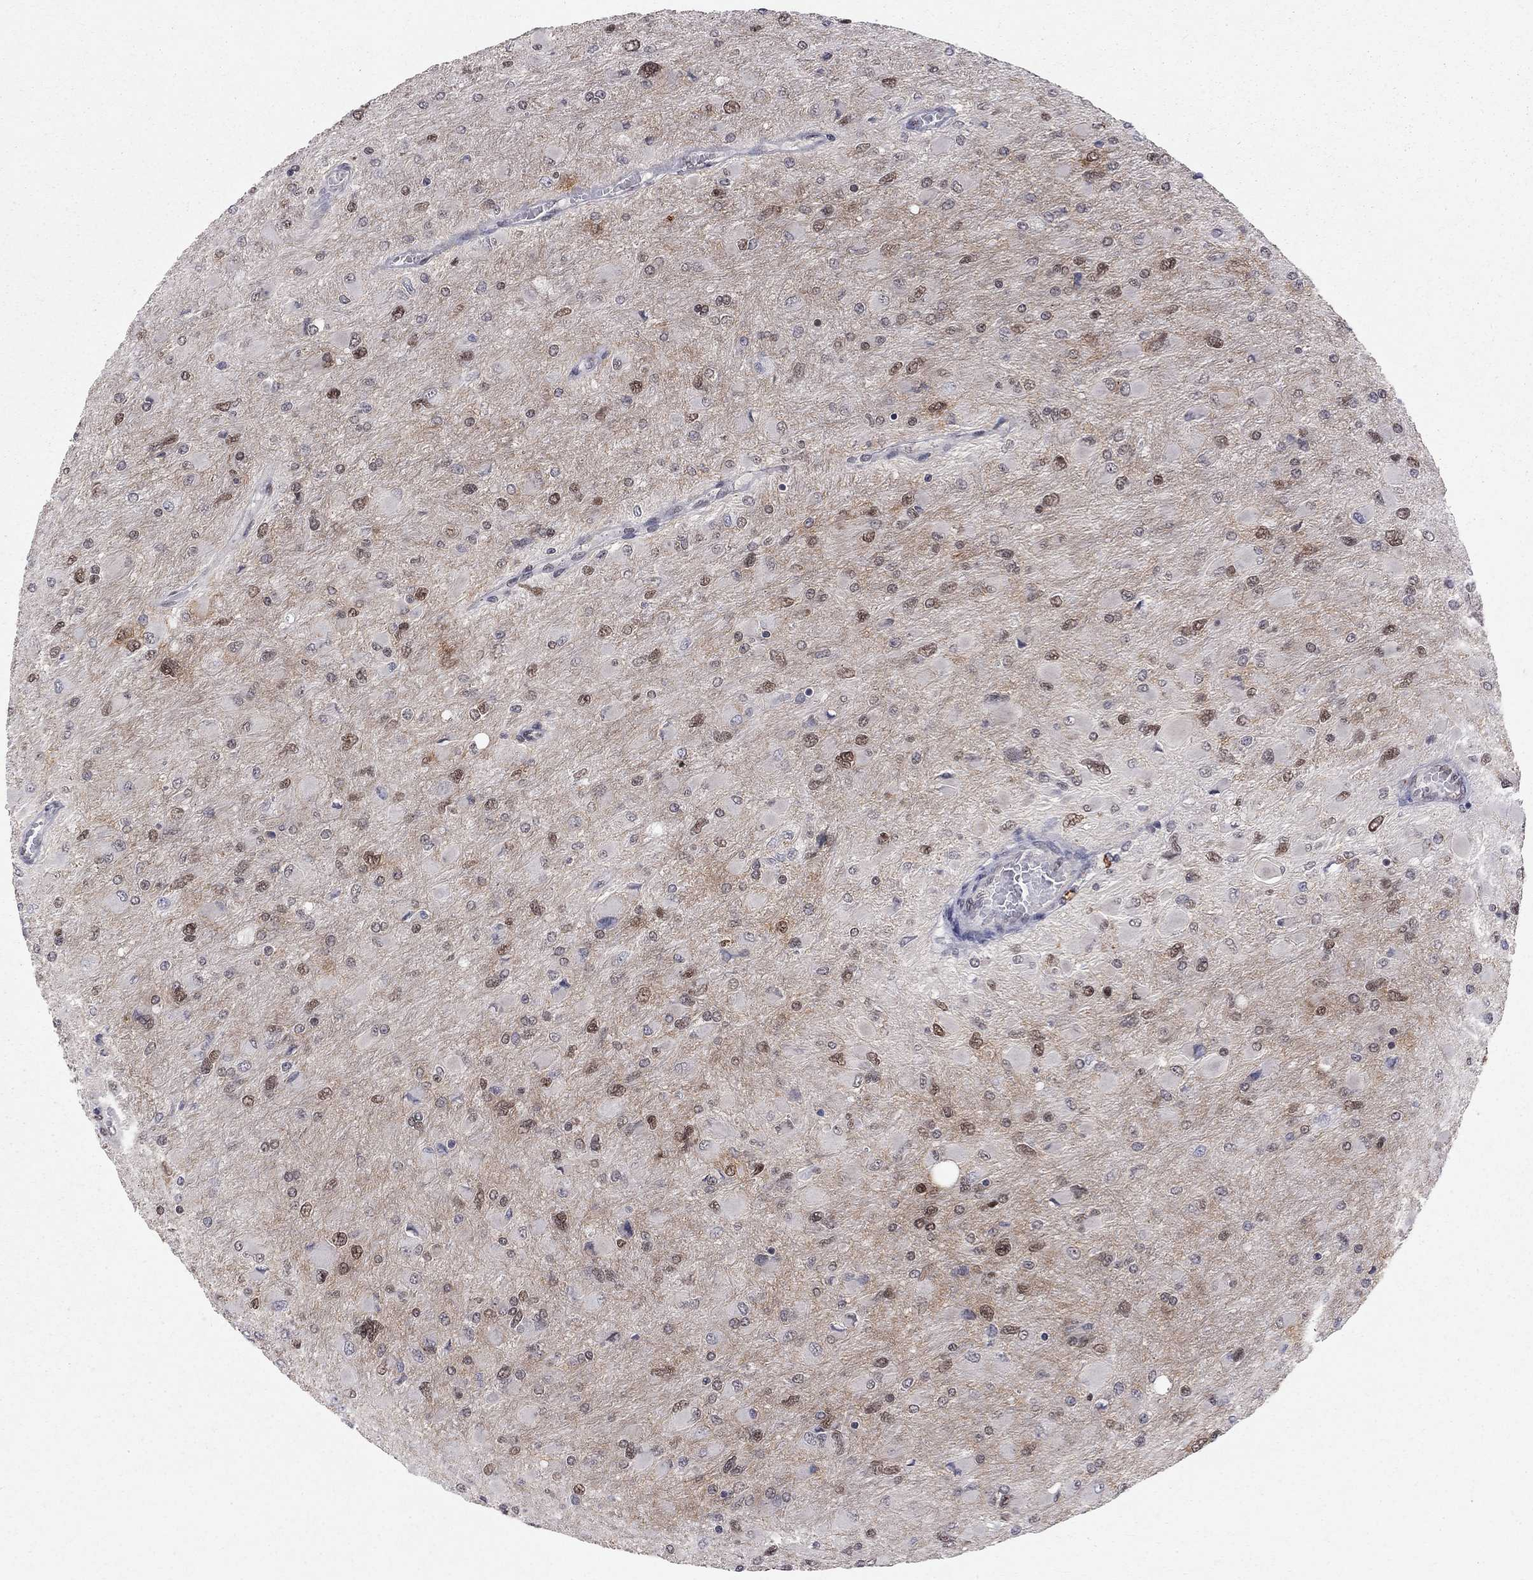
{"staining": {"intensity": "strong", "quantity": "25%-75%", "location": "nuclear"}, "tissue": "glioma", "cell_type": "Tumor cells", "image_type": "cancer", "snomed": [{"axis": "morphology", "description": "Glioma, malignant, High grade"}, {"axis": "topography", "description": "Cerebral cortex"}], "caption": "There is high levels of strong nuclear positivity in tumor cells of malignant high-grade glioma, as demonstrated by immunohistochemical staining (brown color).", "gene": "SAP30L", "patient": {"sex": "female", "age": 36}}